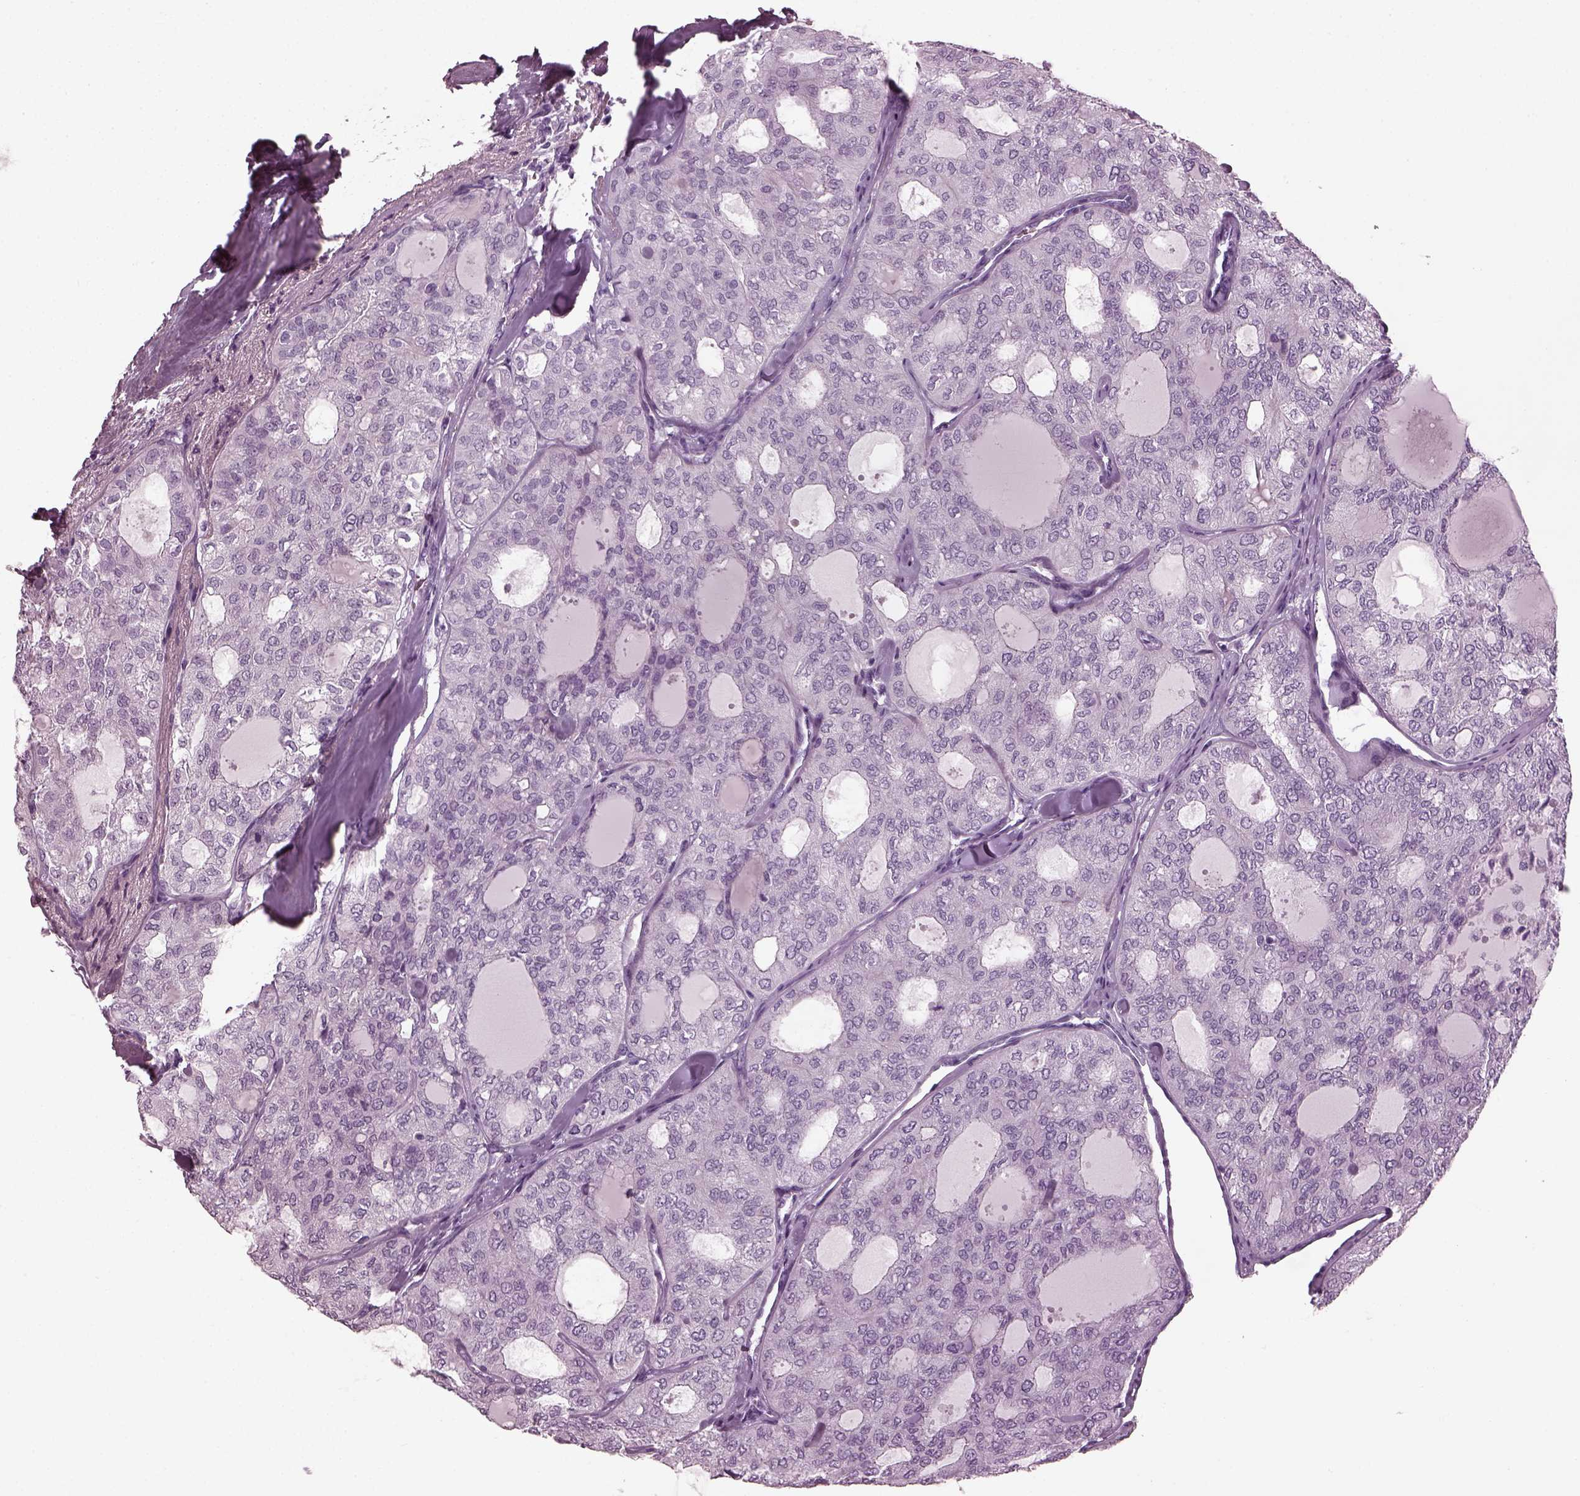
{"staining": {"intensity": "negative", "quantity": "none", "location": "none"}, "tissue": "thyroid cancer", "cell_type": "Tumor cells", "image_type": "cancer", "snomed": [{"axis": "morphology", "description": "Follicular adenoma carcinoma, NOS"}, {"axis": "topography", "description": "Thyroid gland"}], "caption": "Tumor cells show no significant staining in thyroid cancer (follicular adenoma carcinoma). The staining was performed using DAB to visualize the protein expression in brown, while the nuclei were stained in blue with hematoxylin (Magnification: 20x).", "gene": "PDC", "patient": {"sex": "male", "age": 75}}